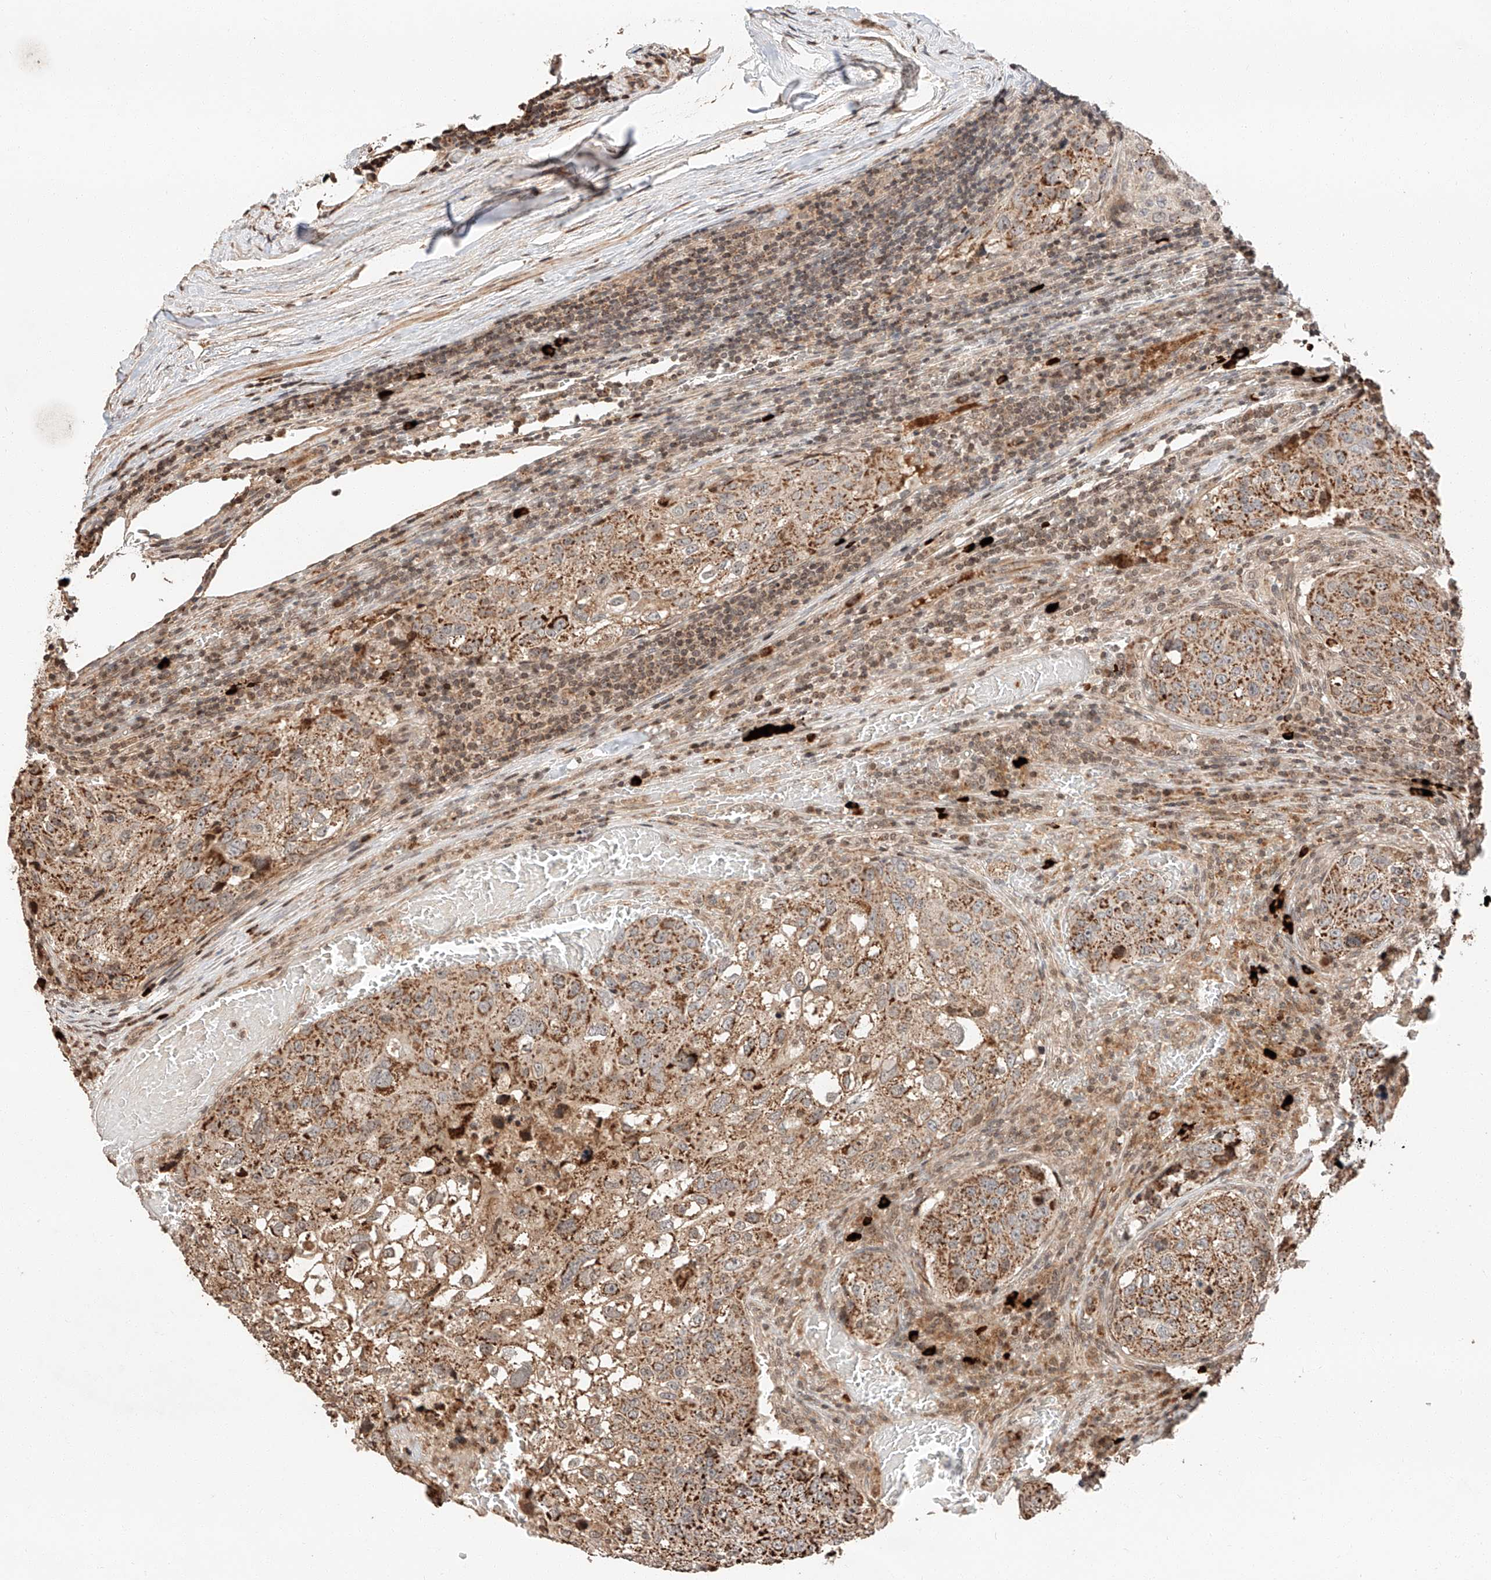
{"staining": {"intensity": "strong", "quantity": ">75%", "location": "cytoplasmic/membranous"}, "tissue": "urothelial cancer", "cell_type": "Tumor cells", "image_type": "cancer", "snomed": [{"axis": "morphology", "description": "Urothelial carcinoma, High grade"}, {"axis": "topography", "description": "Lymph node"}, {"axis": "topography", "description": "Urinary bladder"}], "caption": "A high amount of strong cytoplasmic/membranous expression is identified in about >75% of tumor cells in urothelial cancer tissue.", "gene": "ARHGAP33", "patient": {"sex": "male", "age": 51}}